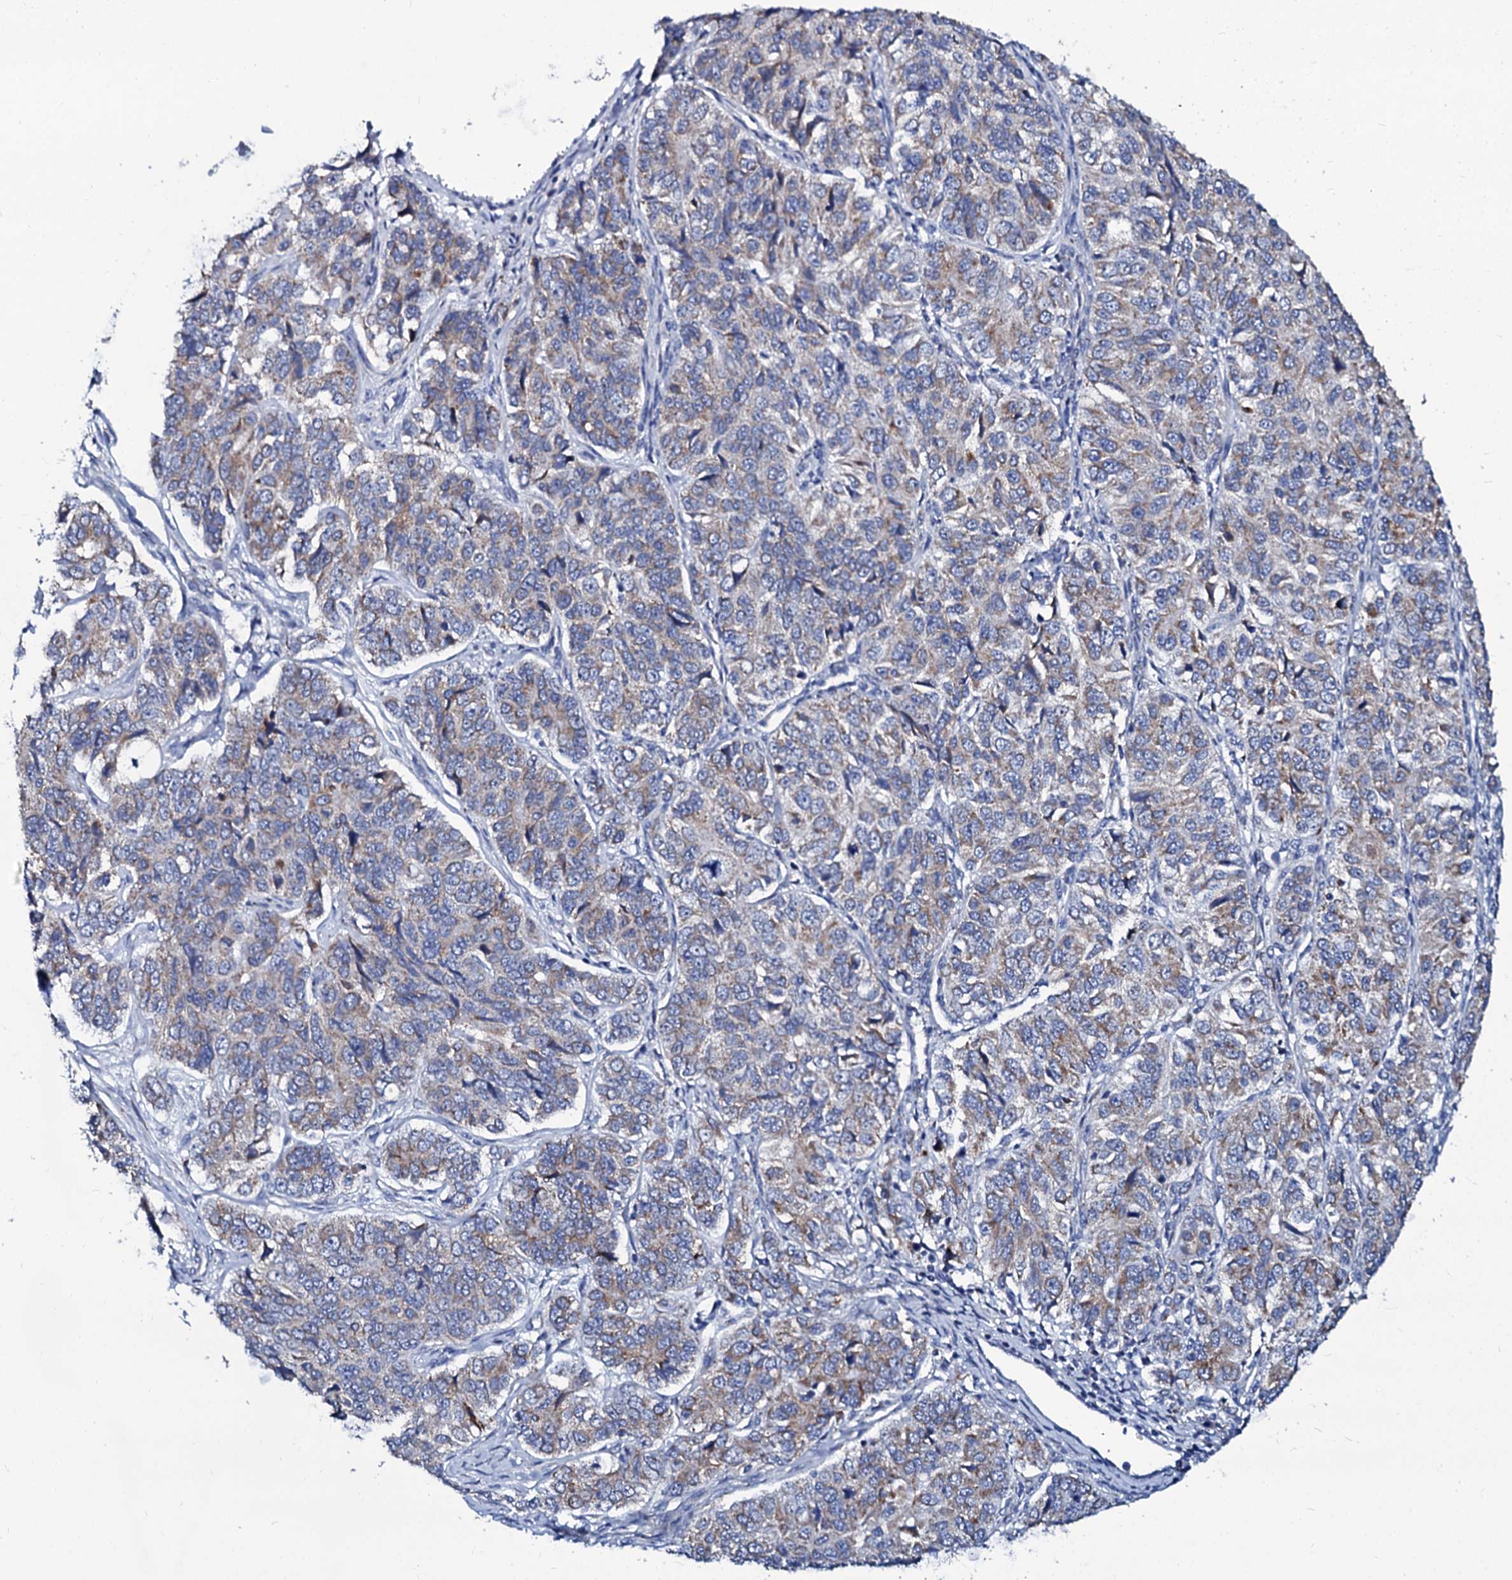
{"staining": {"intensity": "weak", "quantity": "25%-75%", "location": "cytoplasmic/membranous"}, "tissue": "ovarian cancer", "cell_type": "Tumor cells", "image_type": "cancer", "snomed": [{"axis": "morphology", "description": "Carcinoma, endometroid"}, {"axis": "topography", "description": "Ovary"}], "caption": "Immunohistochemistry (IHC) image of neoplastic tissue: human ovarian endometroid carcinoma stained using immunohistochemistry (IHC) demonstrates low levels of weak protein expression localized specifically in the cytoplasmic/membranous of tumor cells, appearing as a cytoplasmic/membranous brown color.", "gene": "SLC37A4", "patient": {"sex": "female", "age": 51}}